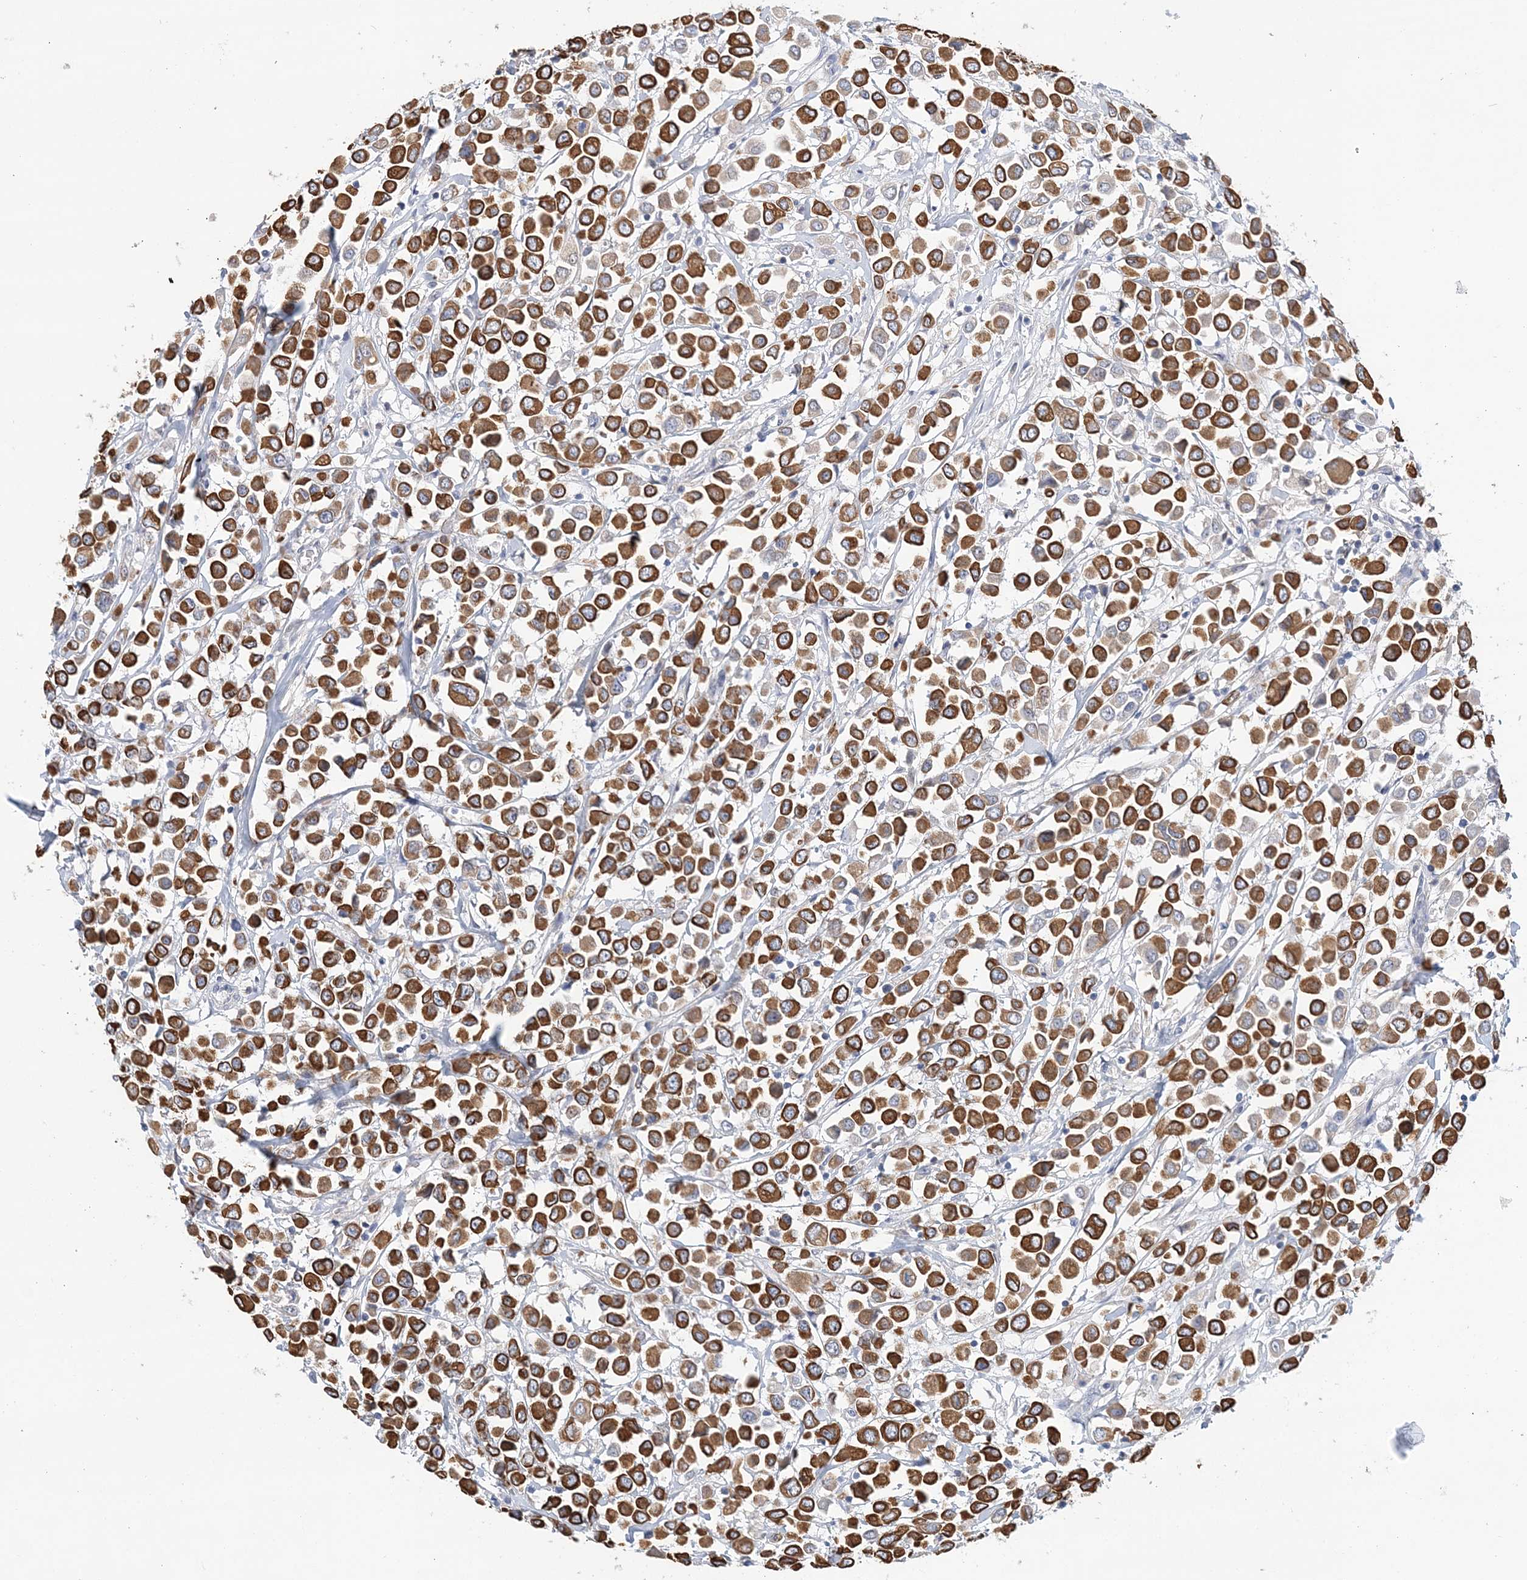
{"staining": {"intensity": "strong", "quantity": ">75%", "location": "cytoplasmic/membranous"}, "tissue": "breast cancer", "cell_type": "Tumor cells", "image_type": "cancer", "snomed": [{"axis": "morphology", "description": "Duct carcinoma"}, {"axis": "topography", "description": "Breast"}], "caption": "The image exhibits staining of breast cancer (intraductal carcinoma), revealing strong cytoplasmic/membranous protein staining (brown color) within tumor cells.", "gene": "LRRIQ4", "patient": {"sex": "female", "age": 61}}